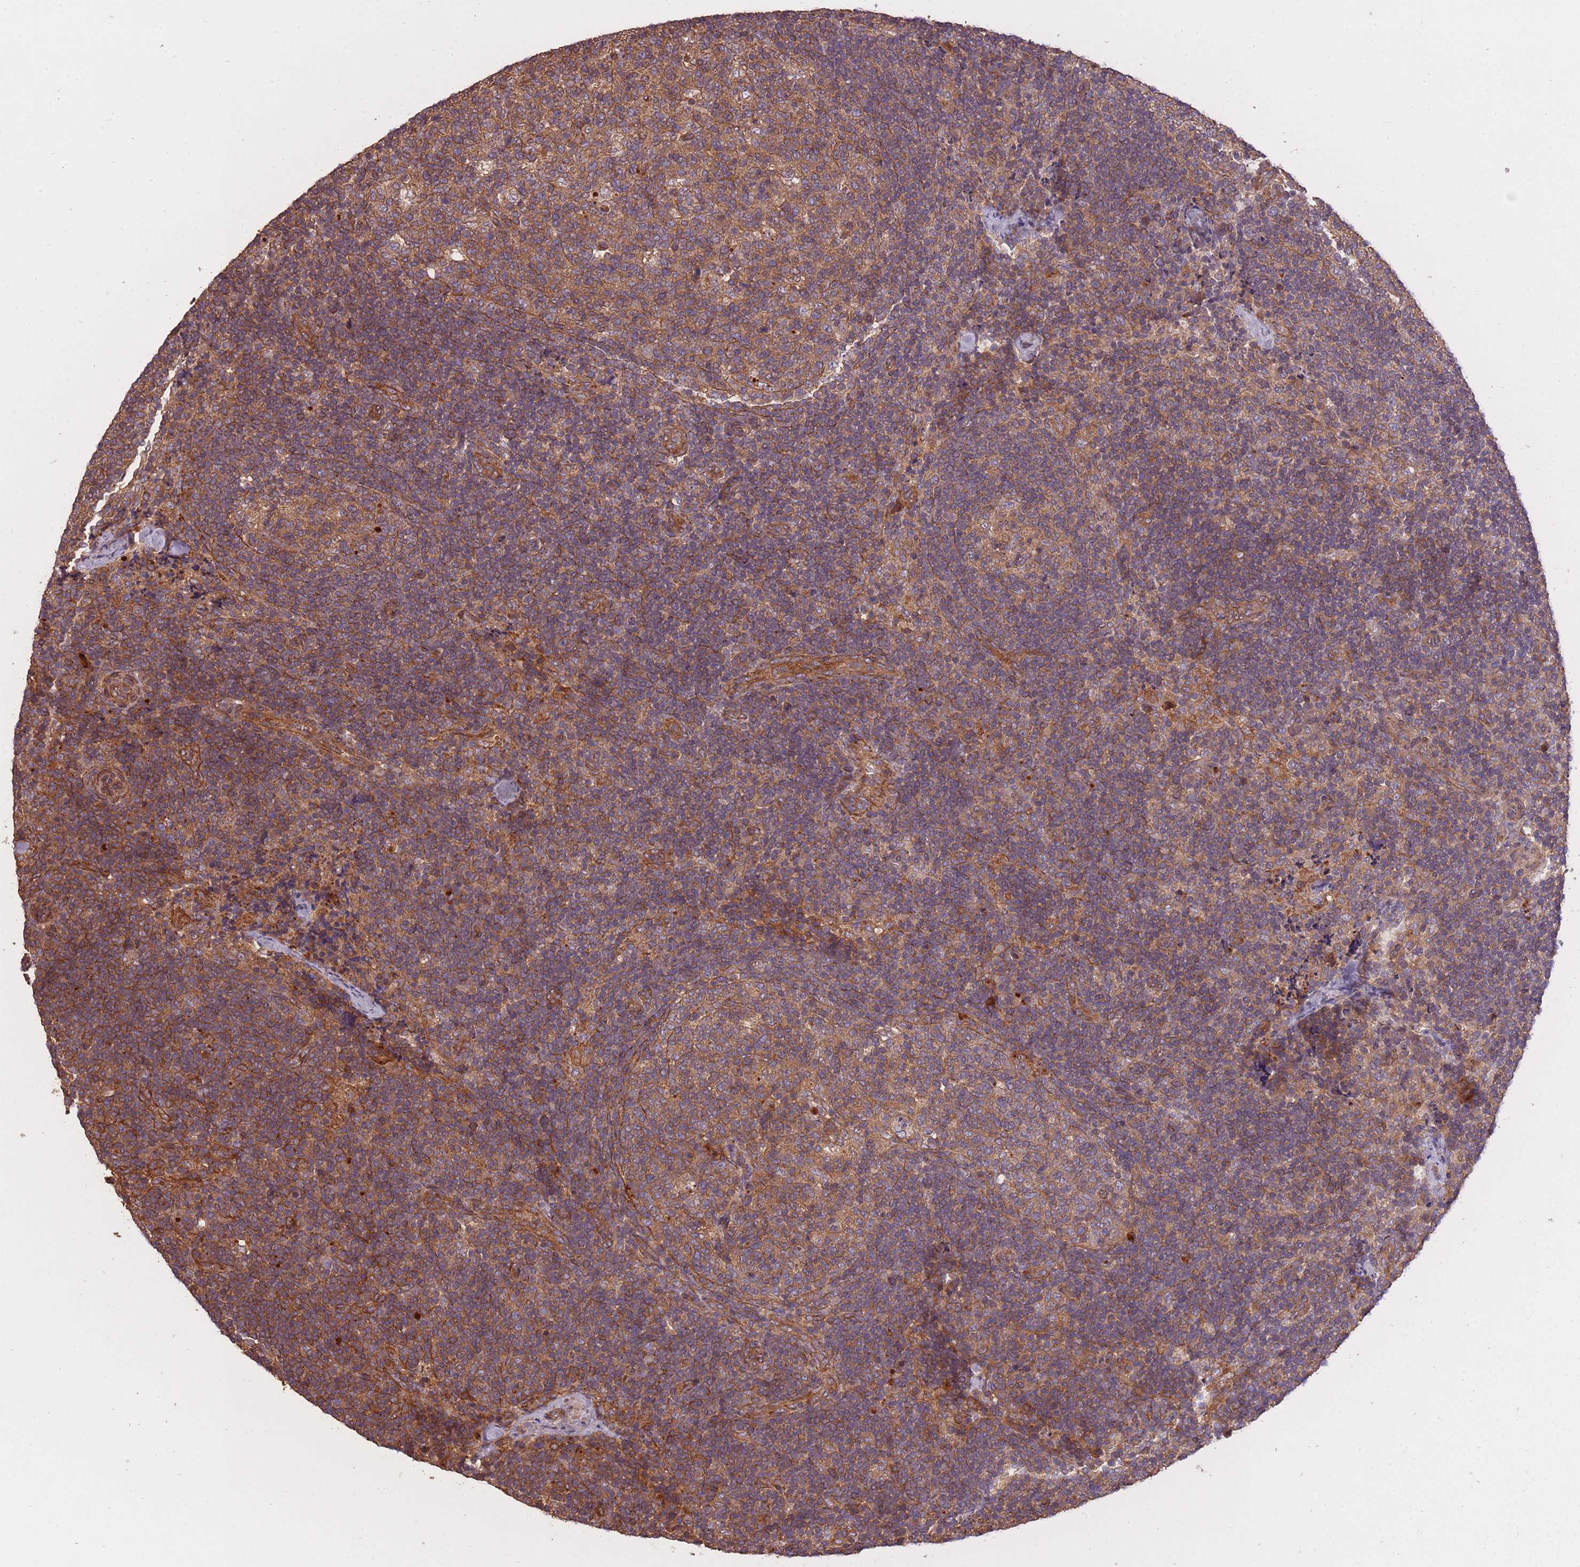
{"staining": {"intensity": "moderate", "quantity": ">75%", "location": "cytoplasmic/membranous"}, "tissue": "lymph node", "cell_type": "Germinal center cells", "image_type": "normal", "snomed": [{"axis": "morphology", "description": "Normal tissue, NOS"}, {"axis": "topography", "description": "Lymph node"}], "caption": "Protein expression by IHC exhibits moderate cytoplasmic/membranous expression in about >75% of germinal center cells in benign lymph node.", "gene": "ARMH3", "patient": {"sex": "female", "age": 31}}